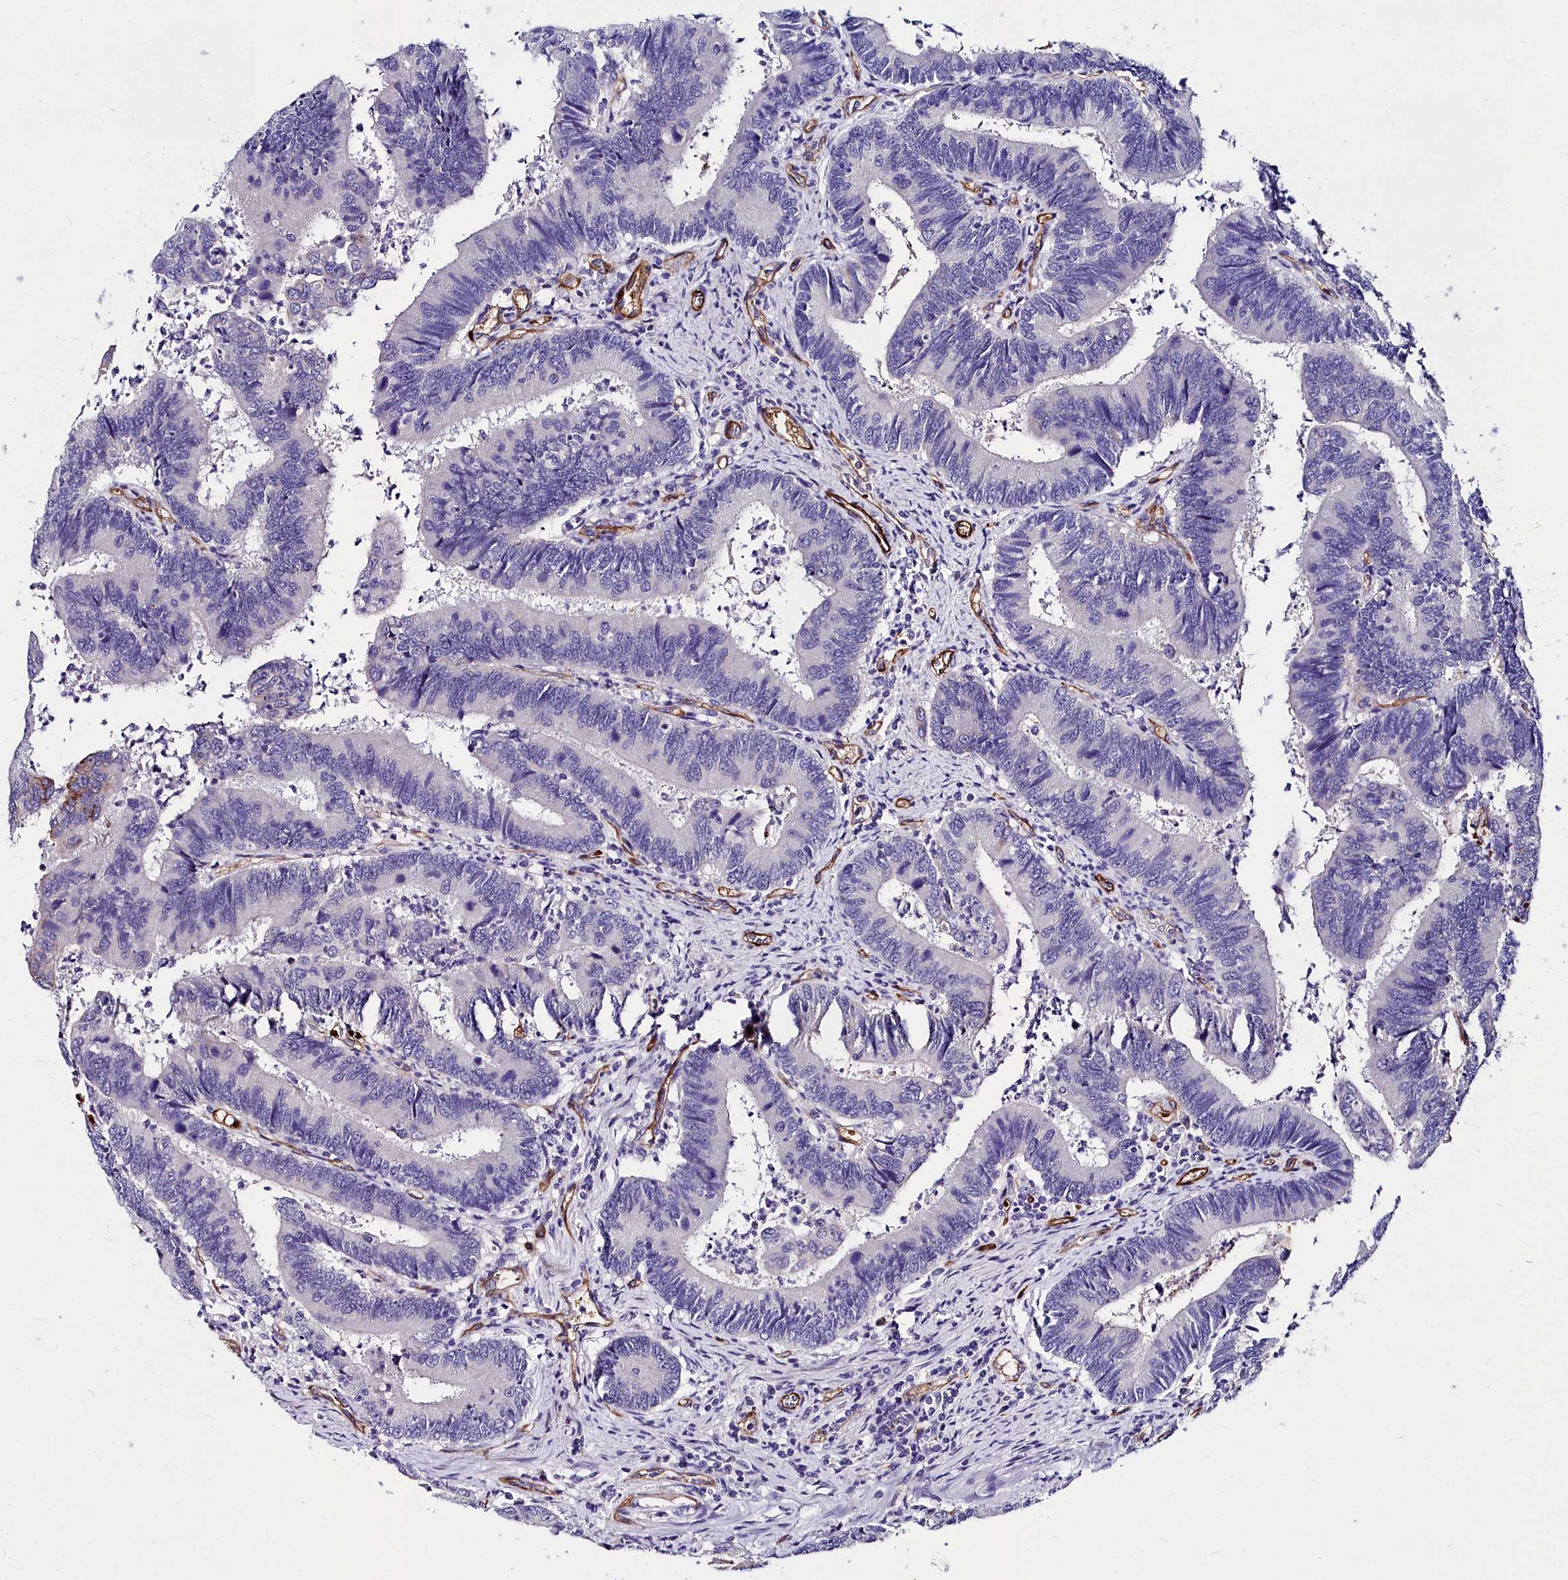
{"staining": {"intensity": "negative", "quantity": "none", "location": "none"}, "tissue": "colorectal cancer", "cell_type": "Tumor cells", "image_type": "cancer", "snomed": [{"axis": "morphology", "description": "Adenocarcinoma, NOS"}, {"axis": "topography", "description": "Colon"}], "caption": "Immunohistochemistry (IHC) of colorectal cancer (adenocarcinoma) displays no positivity in tumor cells.", "gene": "CYP4F11", "patient": {"sex": "female", "age": 67}}